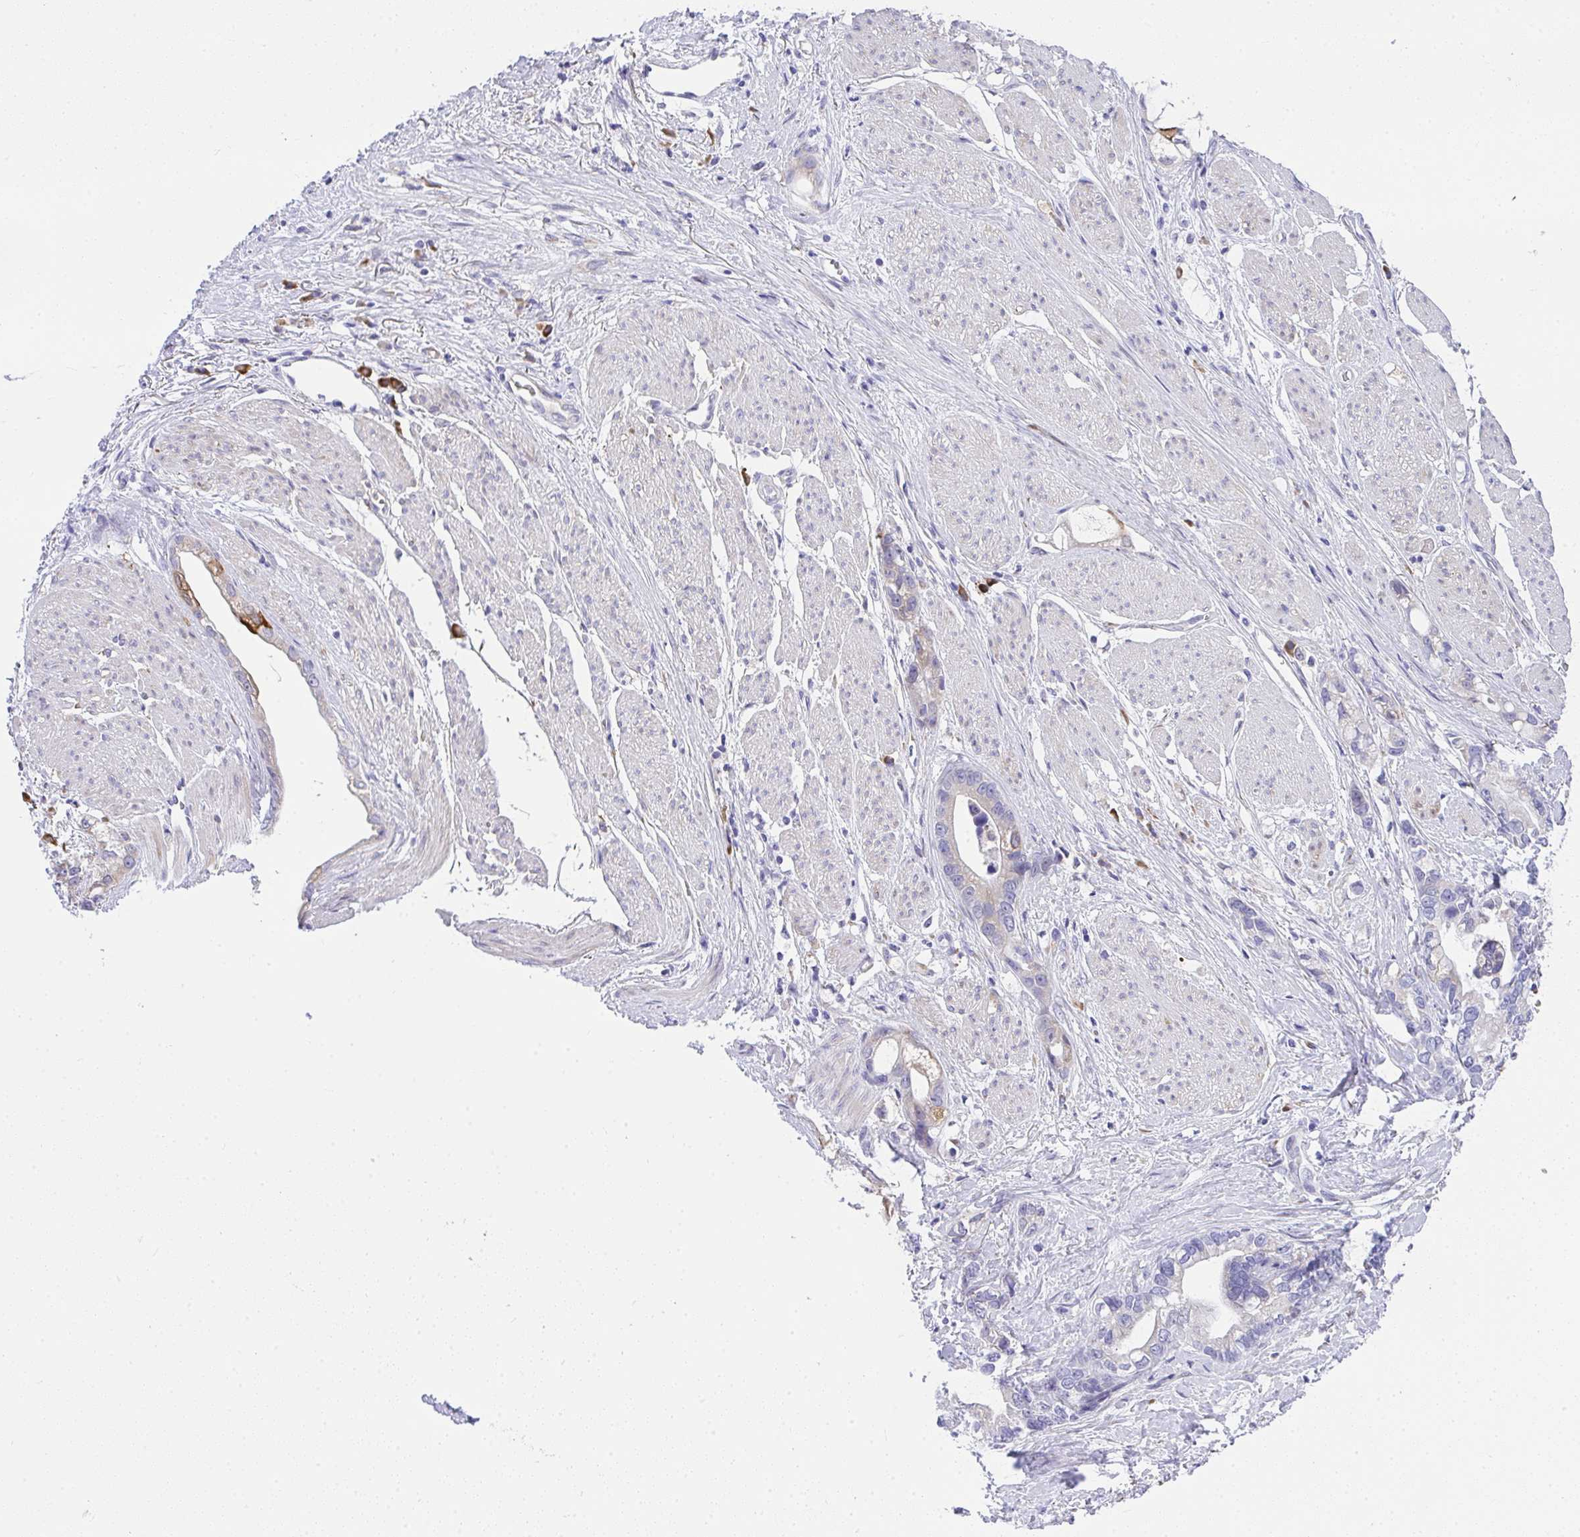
{"staining": {"intensity": "weak", "quantity": "<25%", "location": "cytoplasmic/membranous"}, "tissue": "stomach cancer", "cell_type": "Tumor cells", "image_type": "cancer", "snomed": [{"axis": "morphology", "description": "Adenocarcinoma, NOS"}, {"axis": "topography", "description": "Stomach"}], "caption": "DAB (3,3'-diaminobenzidine) immunohistochemical staining of human adenocarcinoma (stomach) exhibits no significant staining in tumor cells. (Brightfield microscopy of DAB (3,3'-diaminobenzidine) immunohistochemistry (IHC) at high magnification).", "gene": "ADRA2C", "patient": {"sex": "male", "age": 55}}